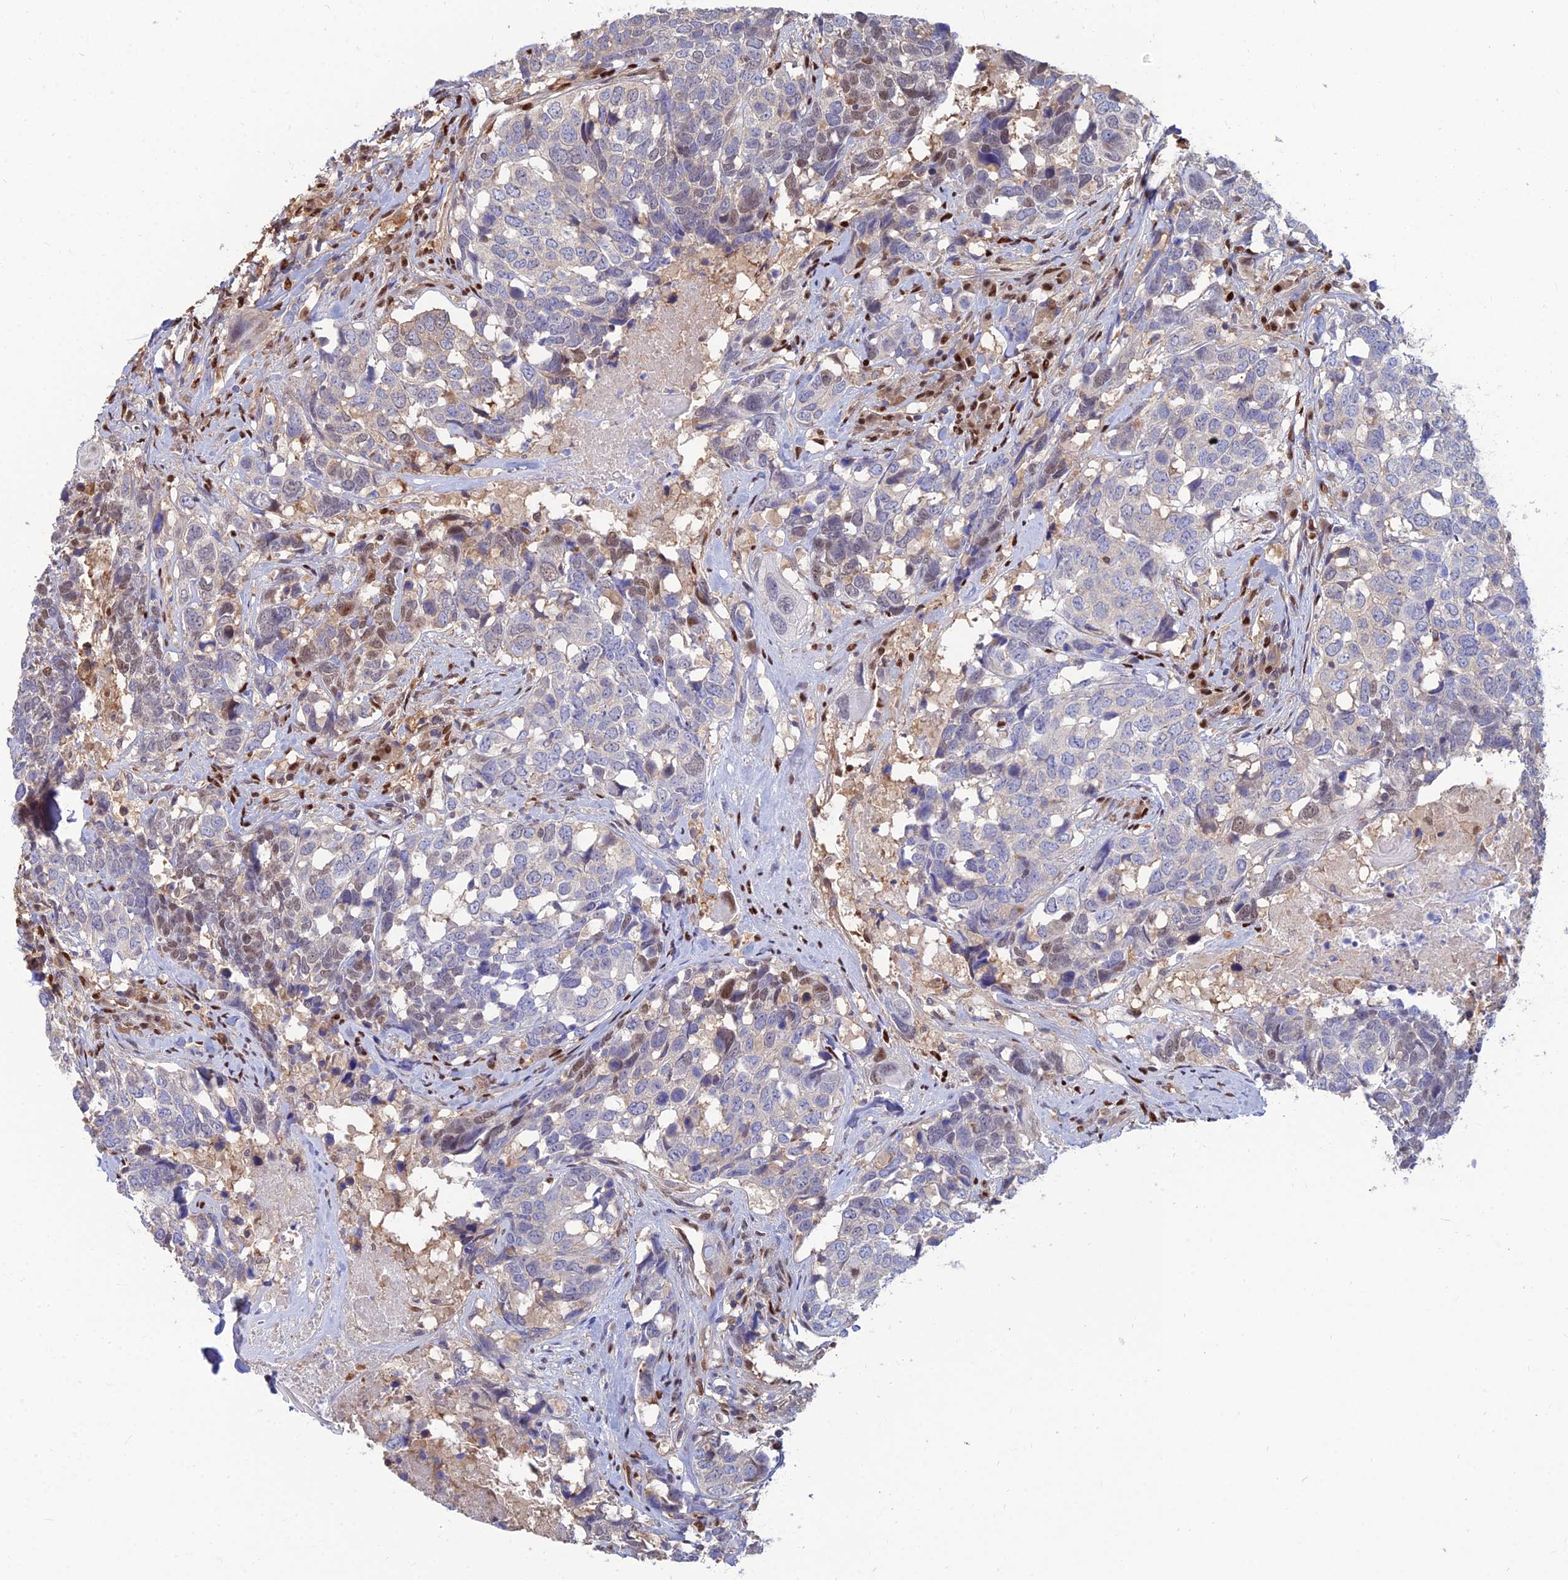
{"staining": {"intensity": "weak", "quantity": "<25%", "location": "nuclear"}, "tissue": "head and neck cancer", "cell_type": "Tumor cells", "image_type": "cancer", "snomed": [{"axis": "morphology", "description": "Squamous cell carcinoma, NOS"}, {"axis": "topography", "description": "Head-Neck"}], "caption": "The IHC histopathology image has no significant expression in tumor cells of head and neck squamous cell carcinoma tissue.", "gene": "DNPEP", "patient": {"sex": "male", "age": 66}}